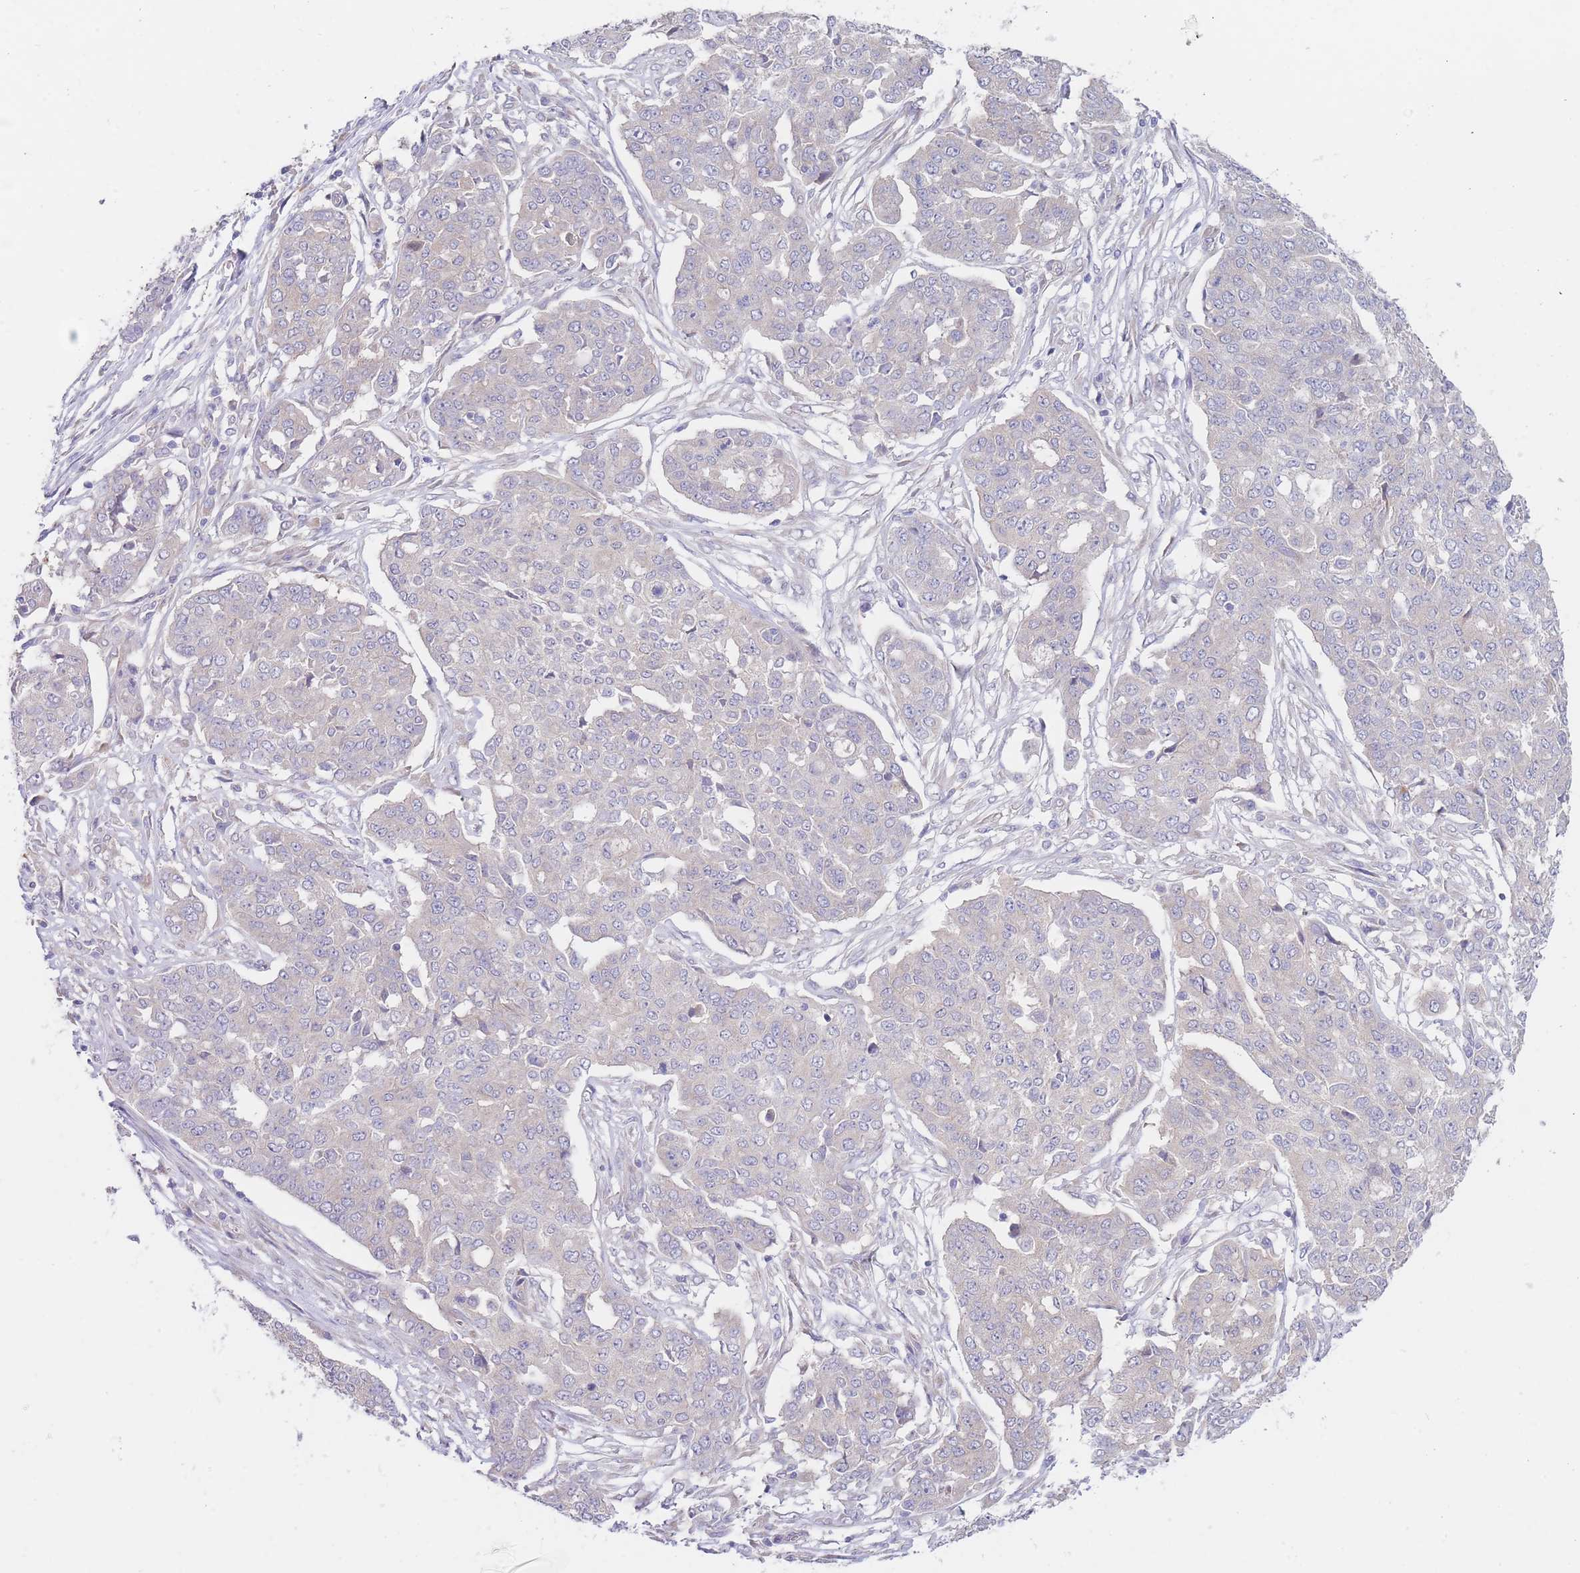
{"staining": {"intensity": "negative", "quantity": "none", "location": "none"}, "tissue": "ovarian cancer", "cell_type": "Tumor cells", "image_type": "cancer", "snomed": [{"axis": "morphology", "description": "Cystadenocarcinoma, serous, NOS"}, {"axis": "topography", "description": "Soft tissue"}, {"axis": "topography", "description": "Ovary"}], "caption": "Protein analysis of ovarian cancer shows no significant expression in tumor cells. The staining is performed using DAB (3,3'-diaminobenzidine) brown chromogen with nuclei counter-stained in using hematoxylin.", "gene": "ZNF281", "patient": {"sex": "female", "age": 57}}